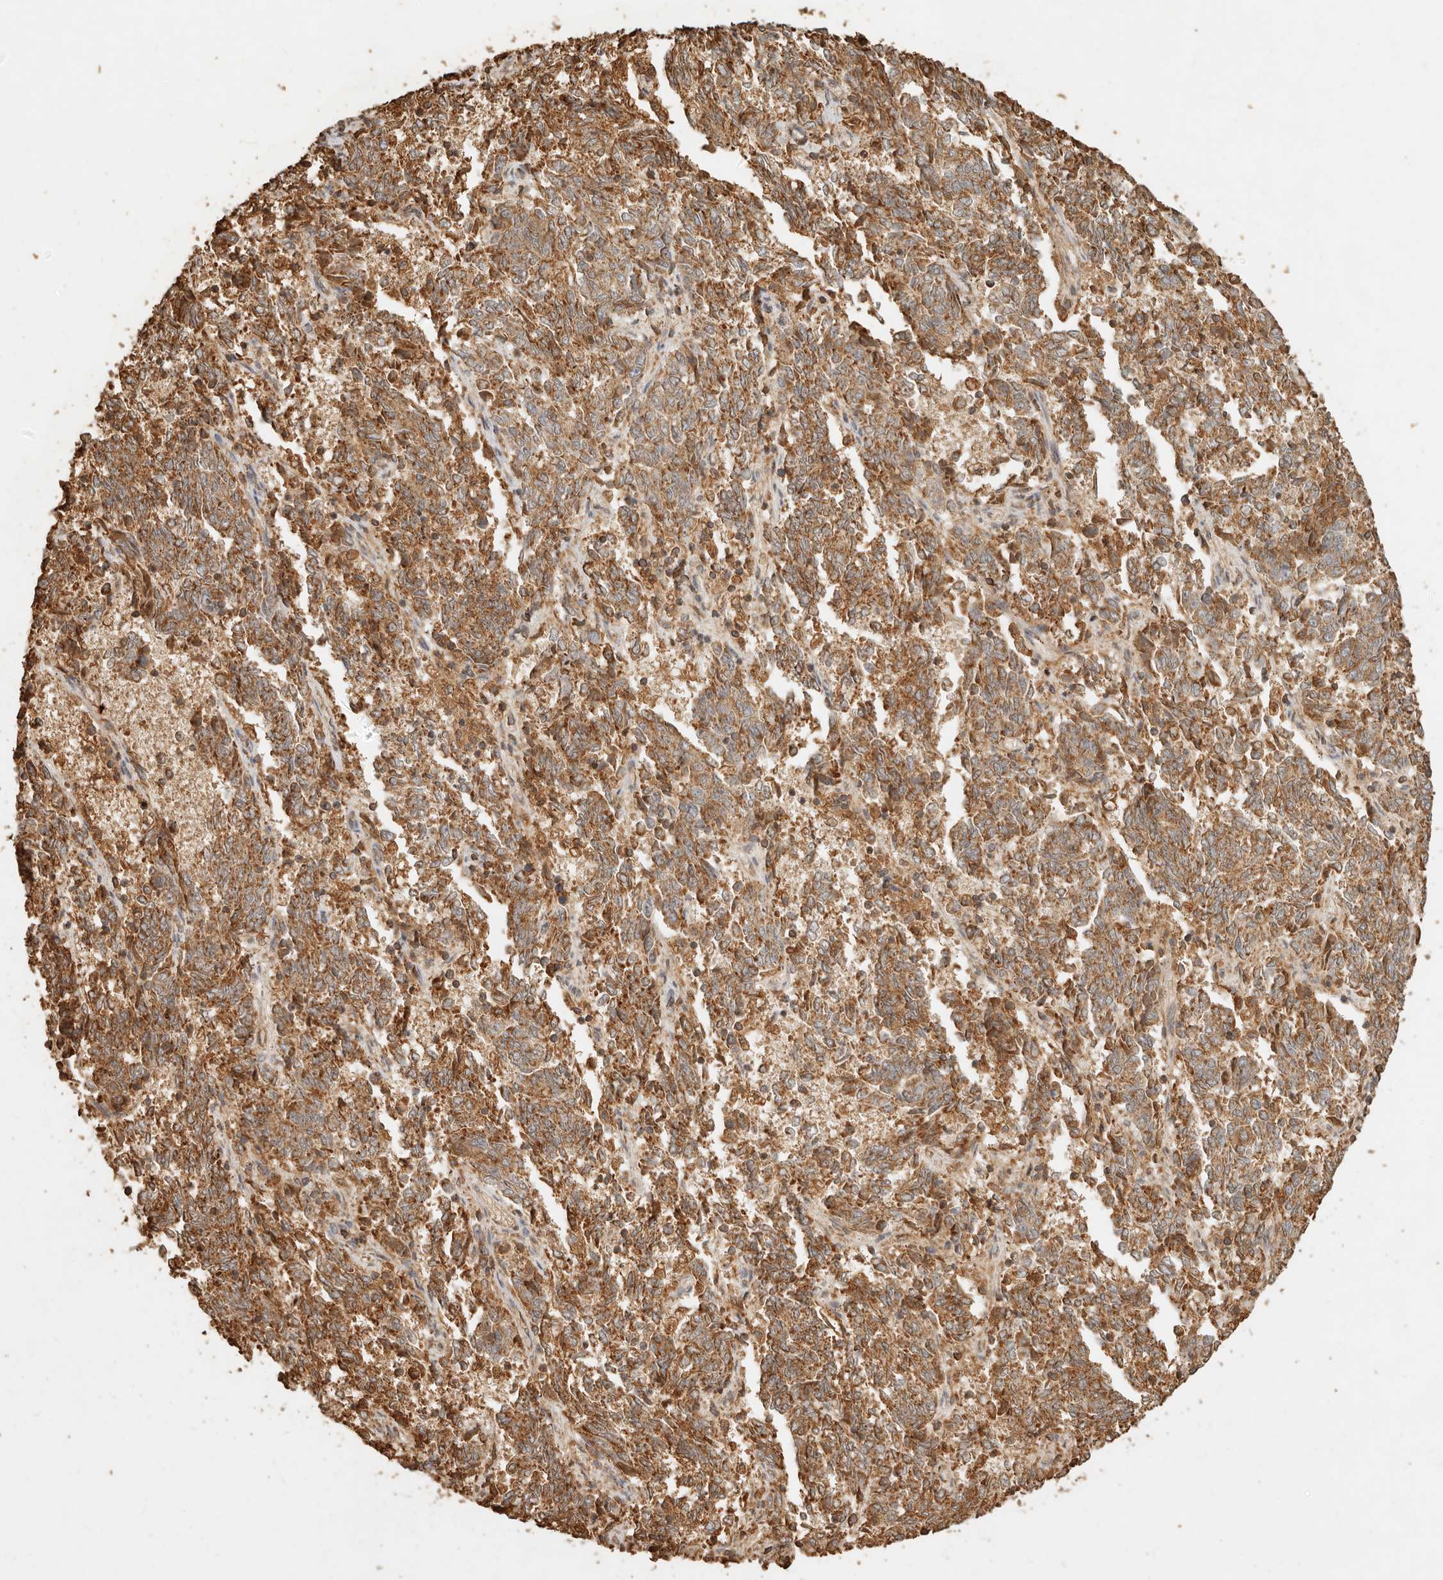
{"staining": {"intensity": "moderate", "quantity": ">75%", "location": "cytoplasmic/membranous"}, "tissue": "endometrial cancer", "cell_type": "Tumor cells", "image_type": "cancer", "snomed": [{"axis": "morphology", "description": "Adenocarcinoma, NOS"}, {"axis": "topography", "description": "Endometrium"}], "caption": "Approximately >75% of tumor cells in endometrial cancer demonstrate moderate cytoplasmic/membranous protein positivity as visualized by brown immunohistochemical staining.", "gene": "FAM180B", "patient": {"sex": "female", "age": 80}}